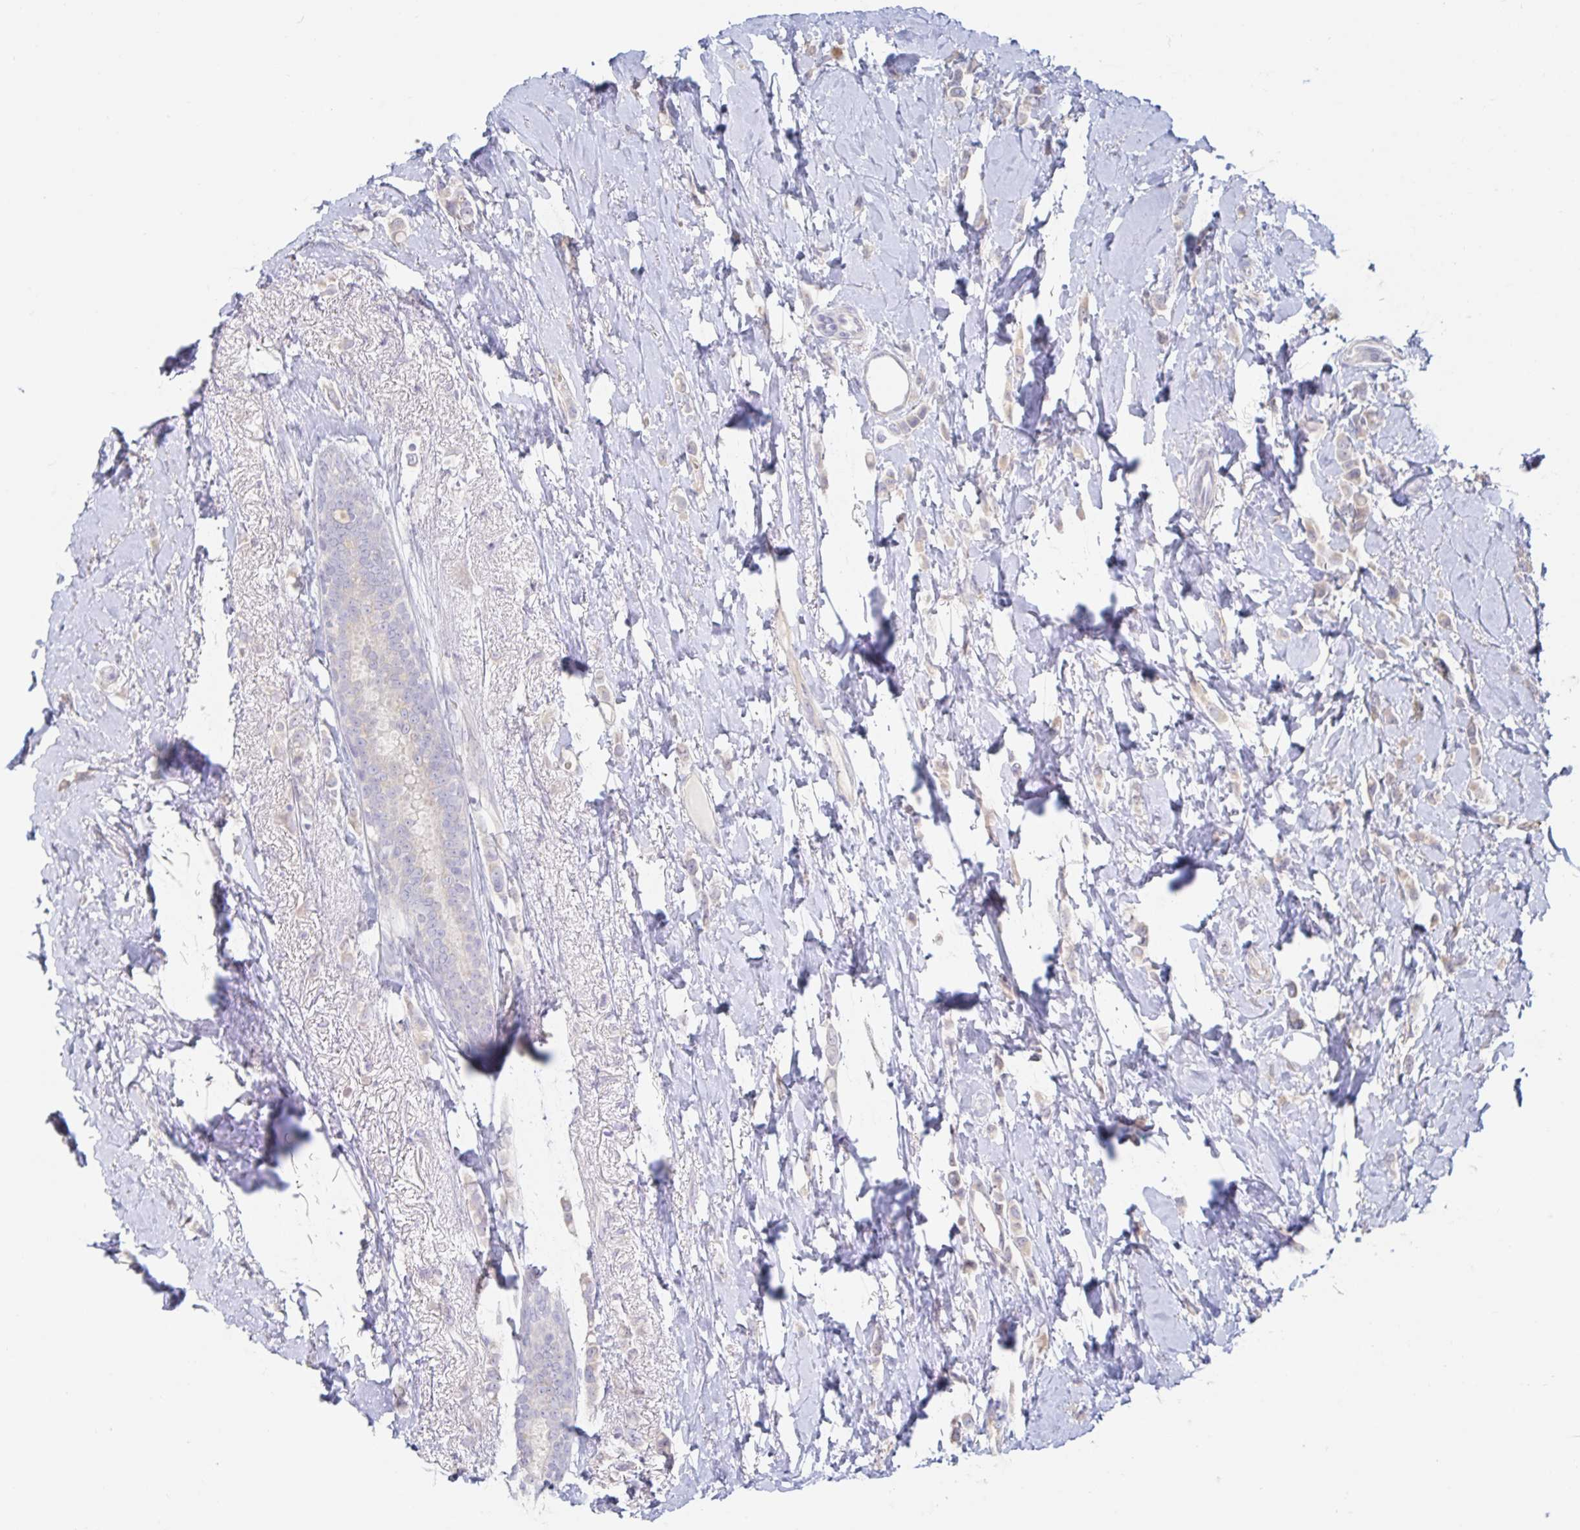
{"staining": {"intensity": "negative", "quantity": "none", "location": "none"}, "tissue": "breast cancer", "cell_type": "Tumor cells", "image_type": "cancer", "snomed": [{"axis": "morphology", "description": "Lobular carcinoma"}, {"axis": "topography", "description": "Breast"}], "caption": "Breast cancer (lobular carcinoma) was stained to show a protein in brown. There is no significant staining in tumor cells.", "gene": "SPPL3", "patient": {"sex": "female", "age": 66}}